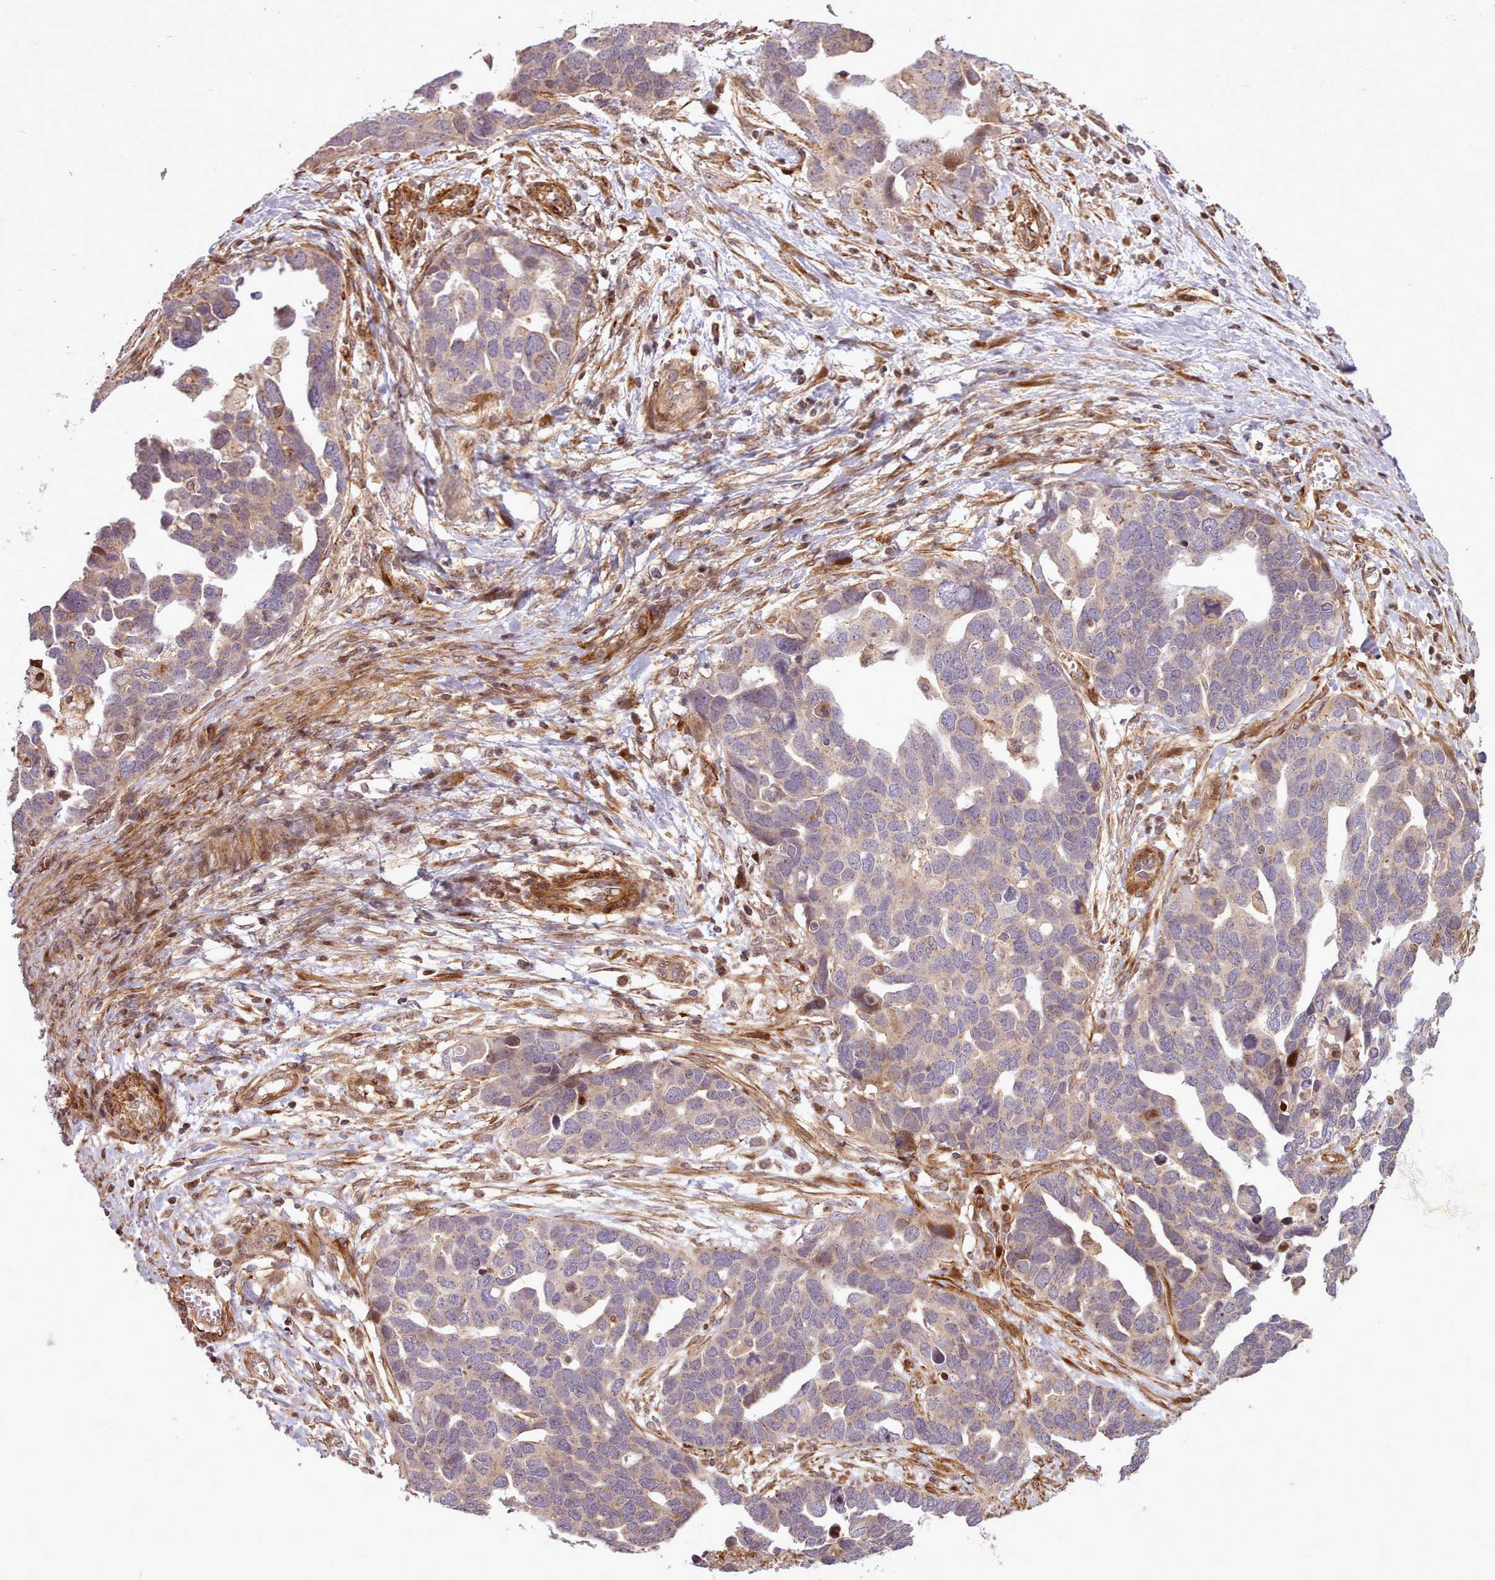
{"staining": {"intensity": "negative", "quantity": "none", "location": "none"}, "tissue": "ovarian cancer", "cell_type": "Tumor cells", "image_type": "cancer", "snomed": [{"axis": "morphology", "description": "Cystadenocarcinoma, serous, NOS"}, {"axis": "topography", "description": "Ovary"}], "caption": "Serous cystadenocarcinoma (ovarian) was stained to show a protein in brown. There is no significant expression in tumor cells.", "gene": "NLRP7", "patient": {"sex": "female", "age": 54}}